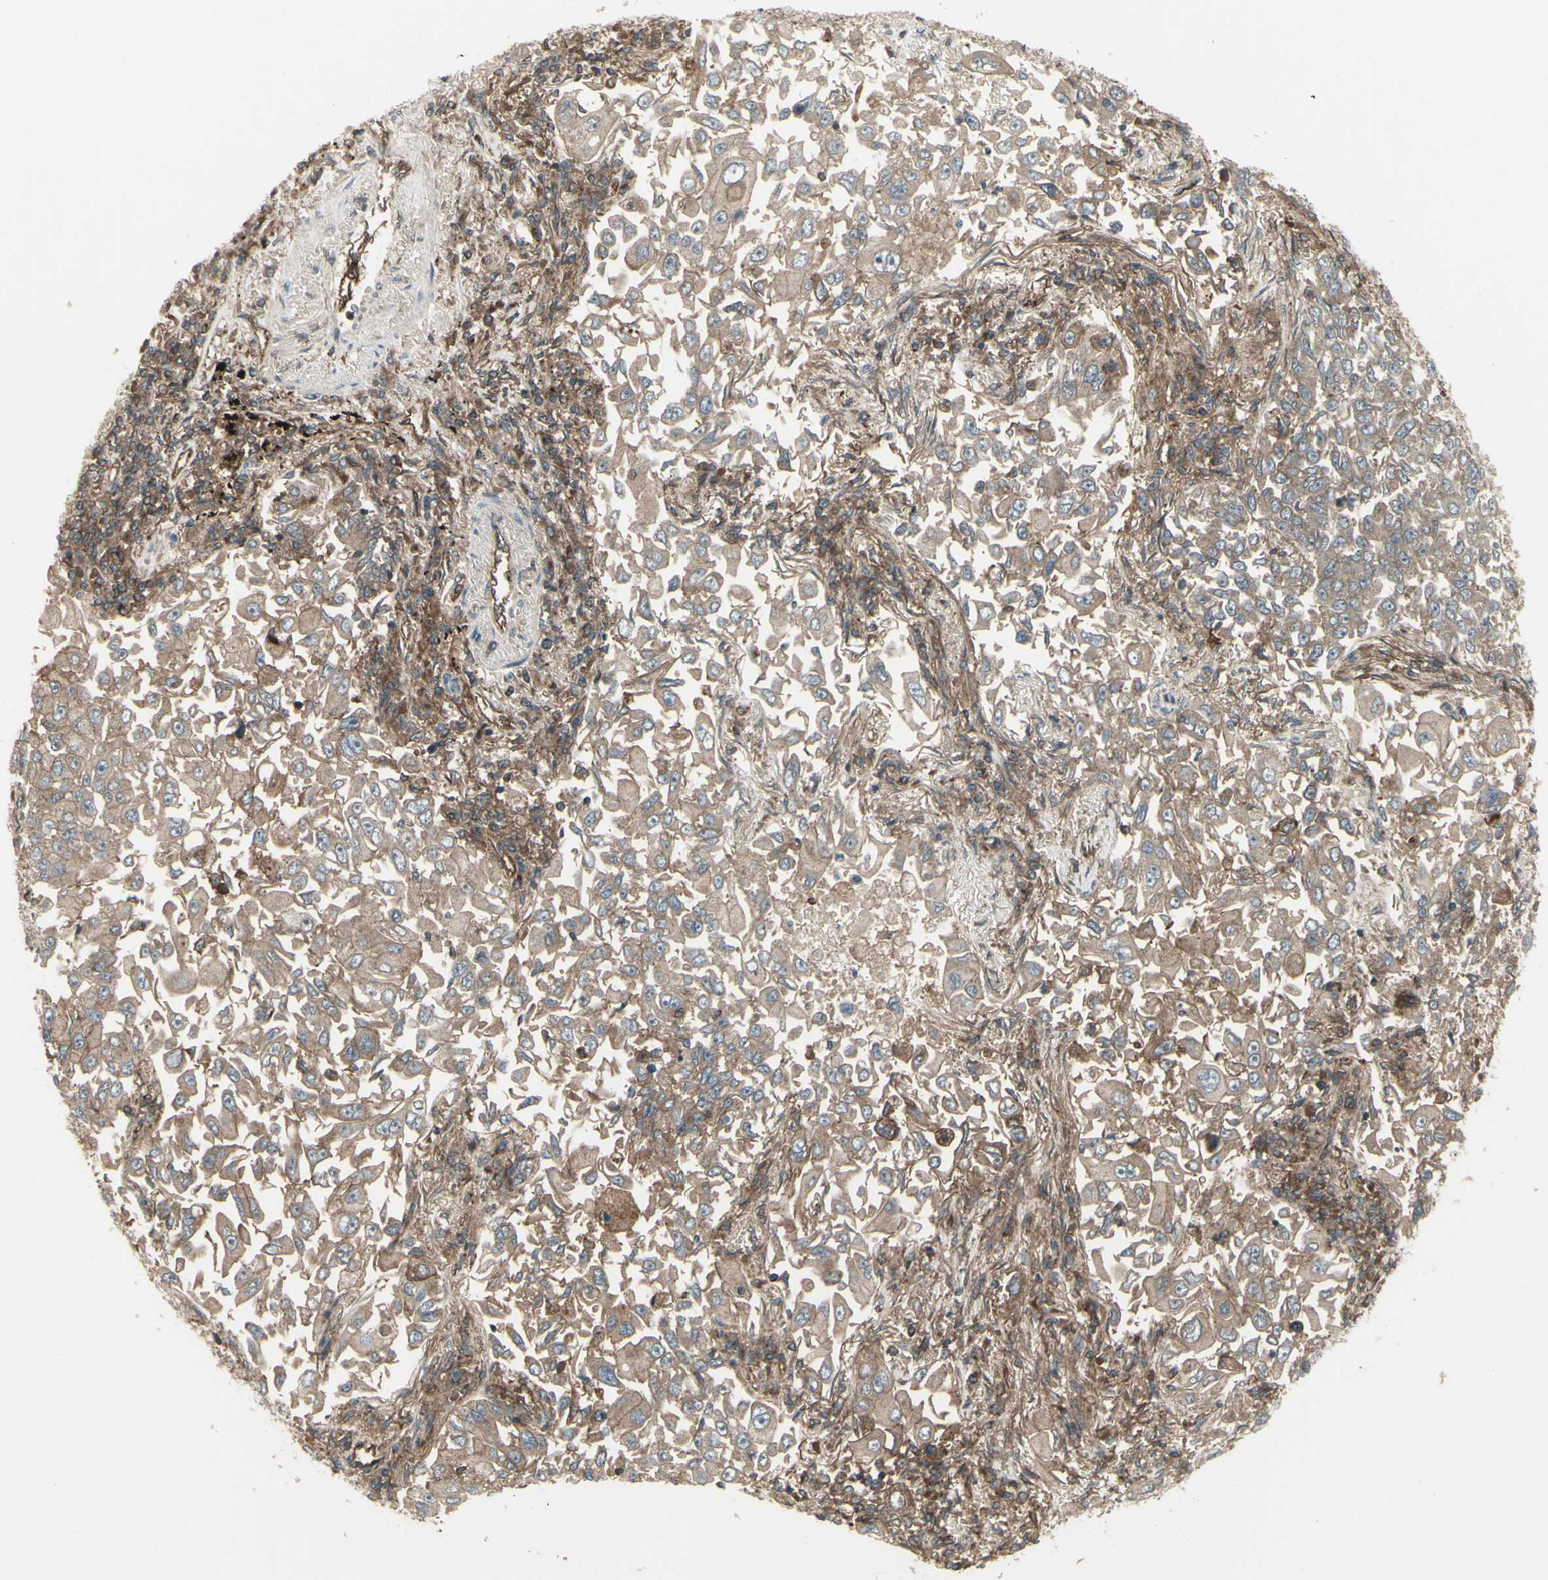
{"staining": {"intensity": "weak", "quantity": ">75%", "location": "cytoplasmic/membranous"}, "tissue": "lung cancer", "cell_type": "Tumor cells", "image_type": "cancer", "snomed": [{"axis": "morphology", "description": "Adenocarcinoma, NOS"}, {"axis": "topography", "description": "Lung"}], "caption": "A histopathology image of human lung adenocarcinoma stained for a protein displays weak cytoplasmic/membranous brown staining in tumor cells. Using DAB (brown) and hematoxylin (blue) stains, captured at high magnification using brightfield microscopy.", "gene": "FXYD5", "patient": {"sex": "male", "age": 84}}